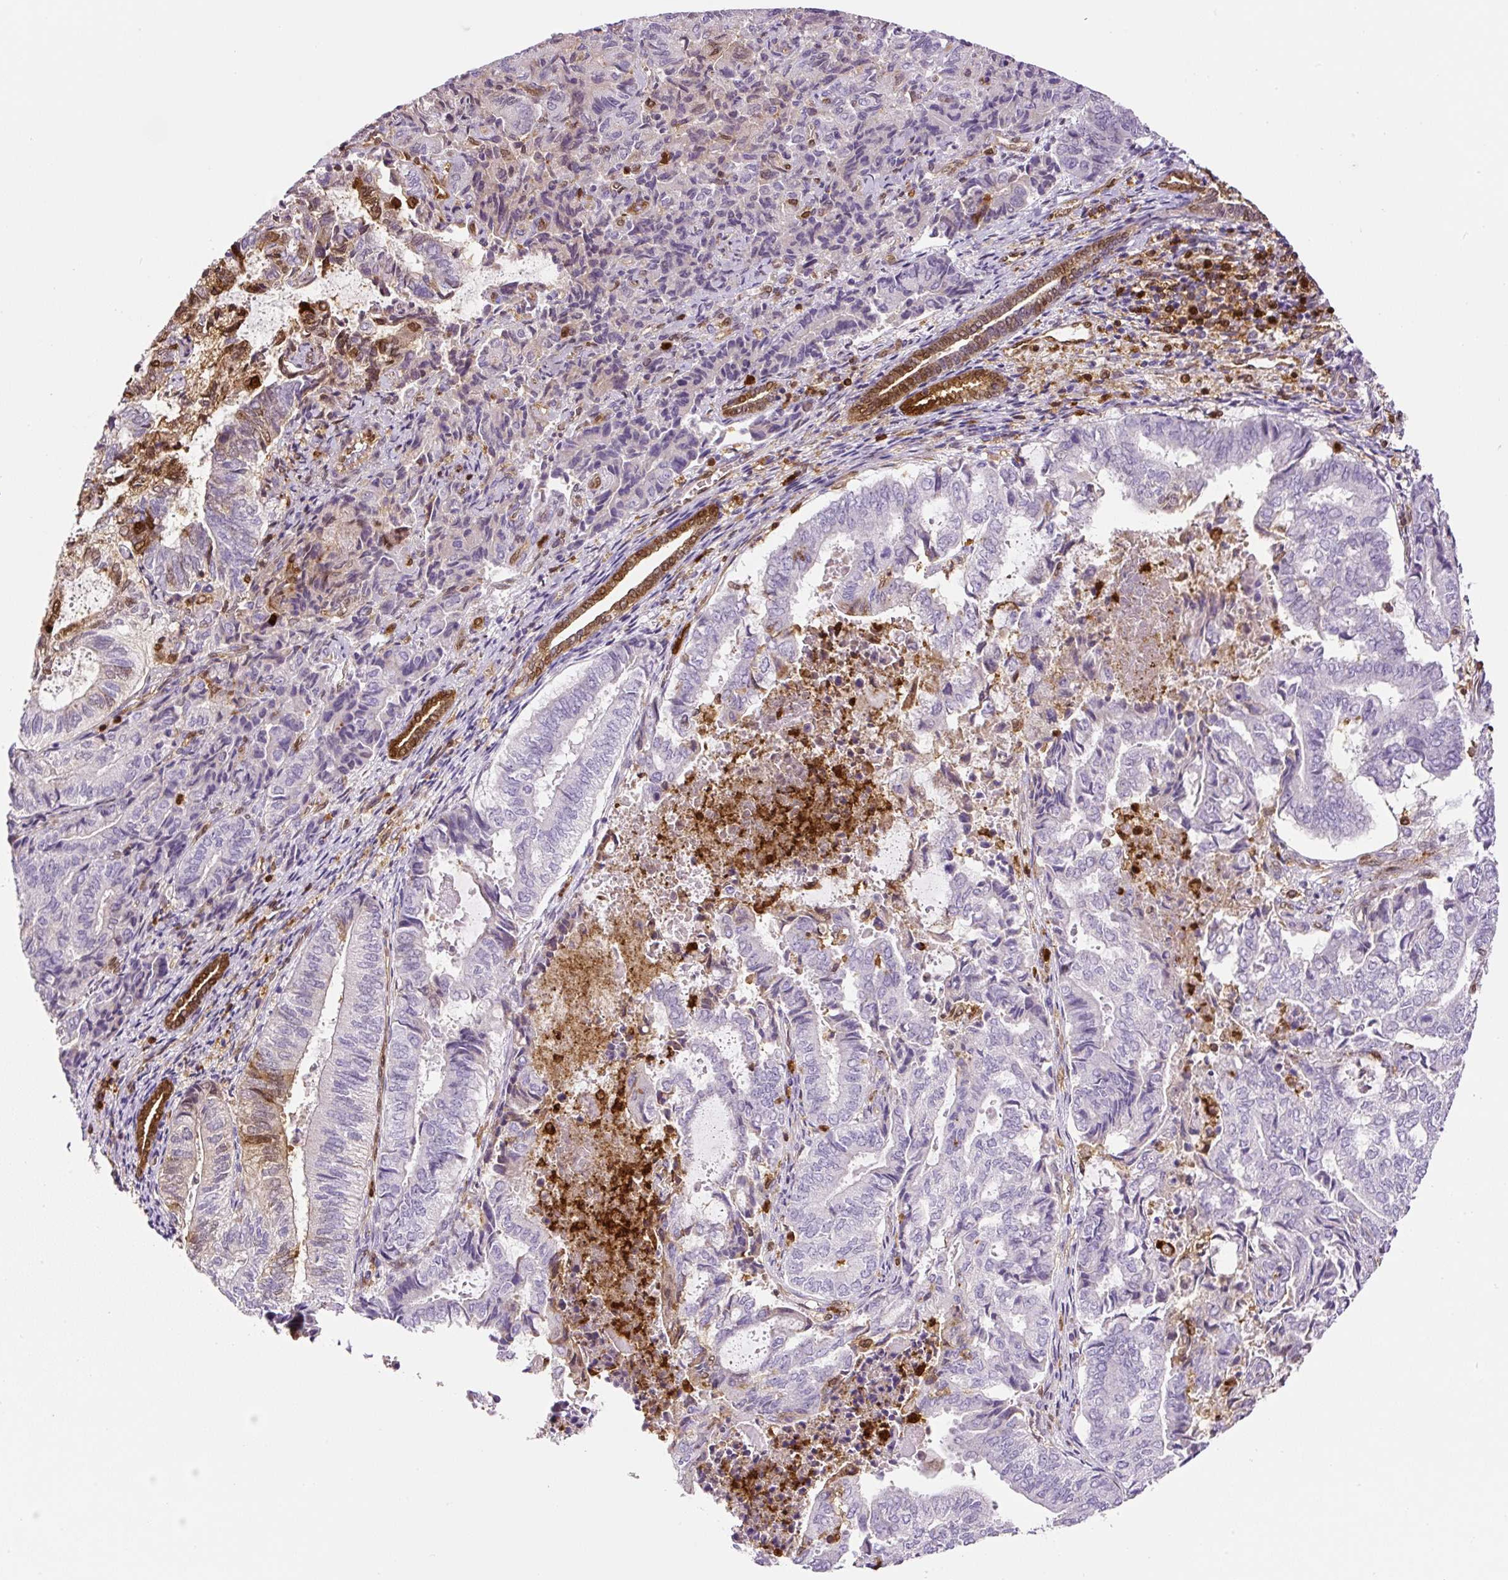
{"staining": {"intensity": "negative", "quantity": "none", "location": "none"}, "tissue": "endometrial cancer", "cell_type": "Tumor cells", "image_type": "cancer", "snomed": [{"axis": "morphology", "description": "Adenocarcinoma, NOS"}, {"axis": "topography", "description": "Endometrium"}], "caption": "Immunohistochemistry (IHC) of human endometrial cancer (adenocarcinoma) displays no positivity in tumor cells.", "gene": "ANXA1", "patient": {"sex": "female", "age": 80}}